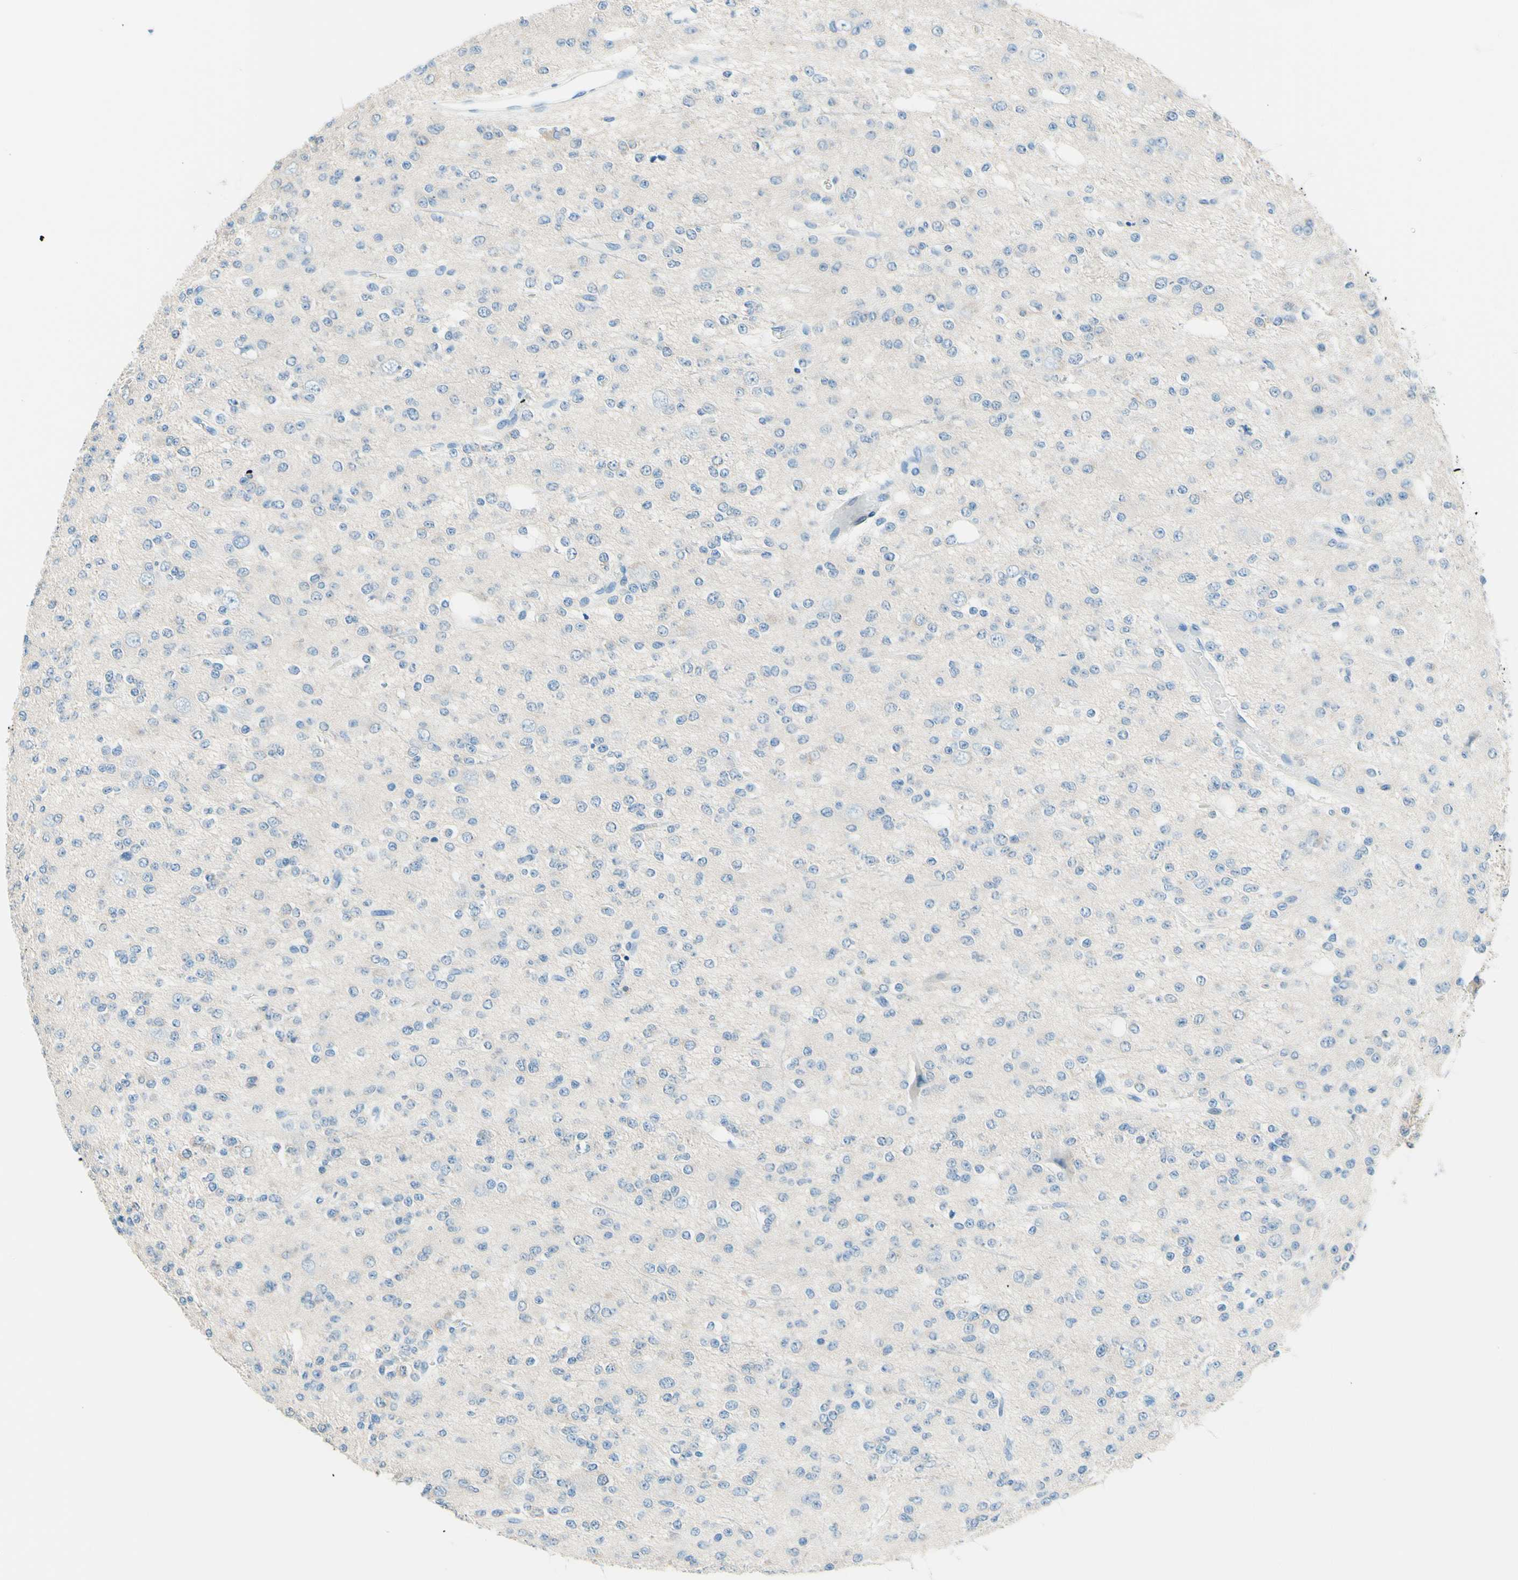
{"staining": {"intensity": "negative", "quantity": "none", "location": "none"}, "tissue": "glioma", "cell_type": "Tumor cells", "image_type": "cancer", "snomed": [{"axis": "morphology", "description": "Glioma, malignant, Low grade"}, {"axis": "topography", "description": "Brain"}], "caption": "Image shows no protein positivity in tumor cells of glioma tissue.", "gene": "PASD1", "patient": {"sex": "male", "age": 38}}